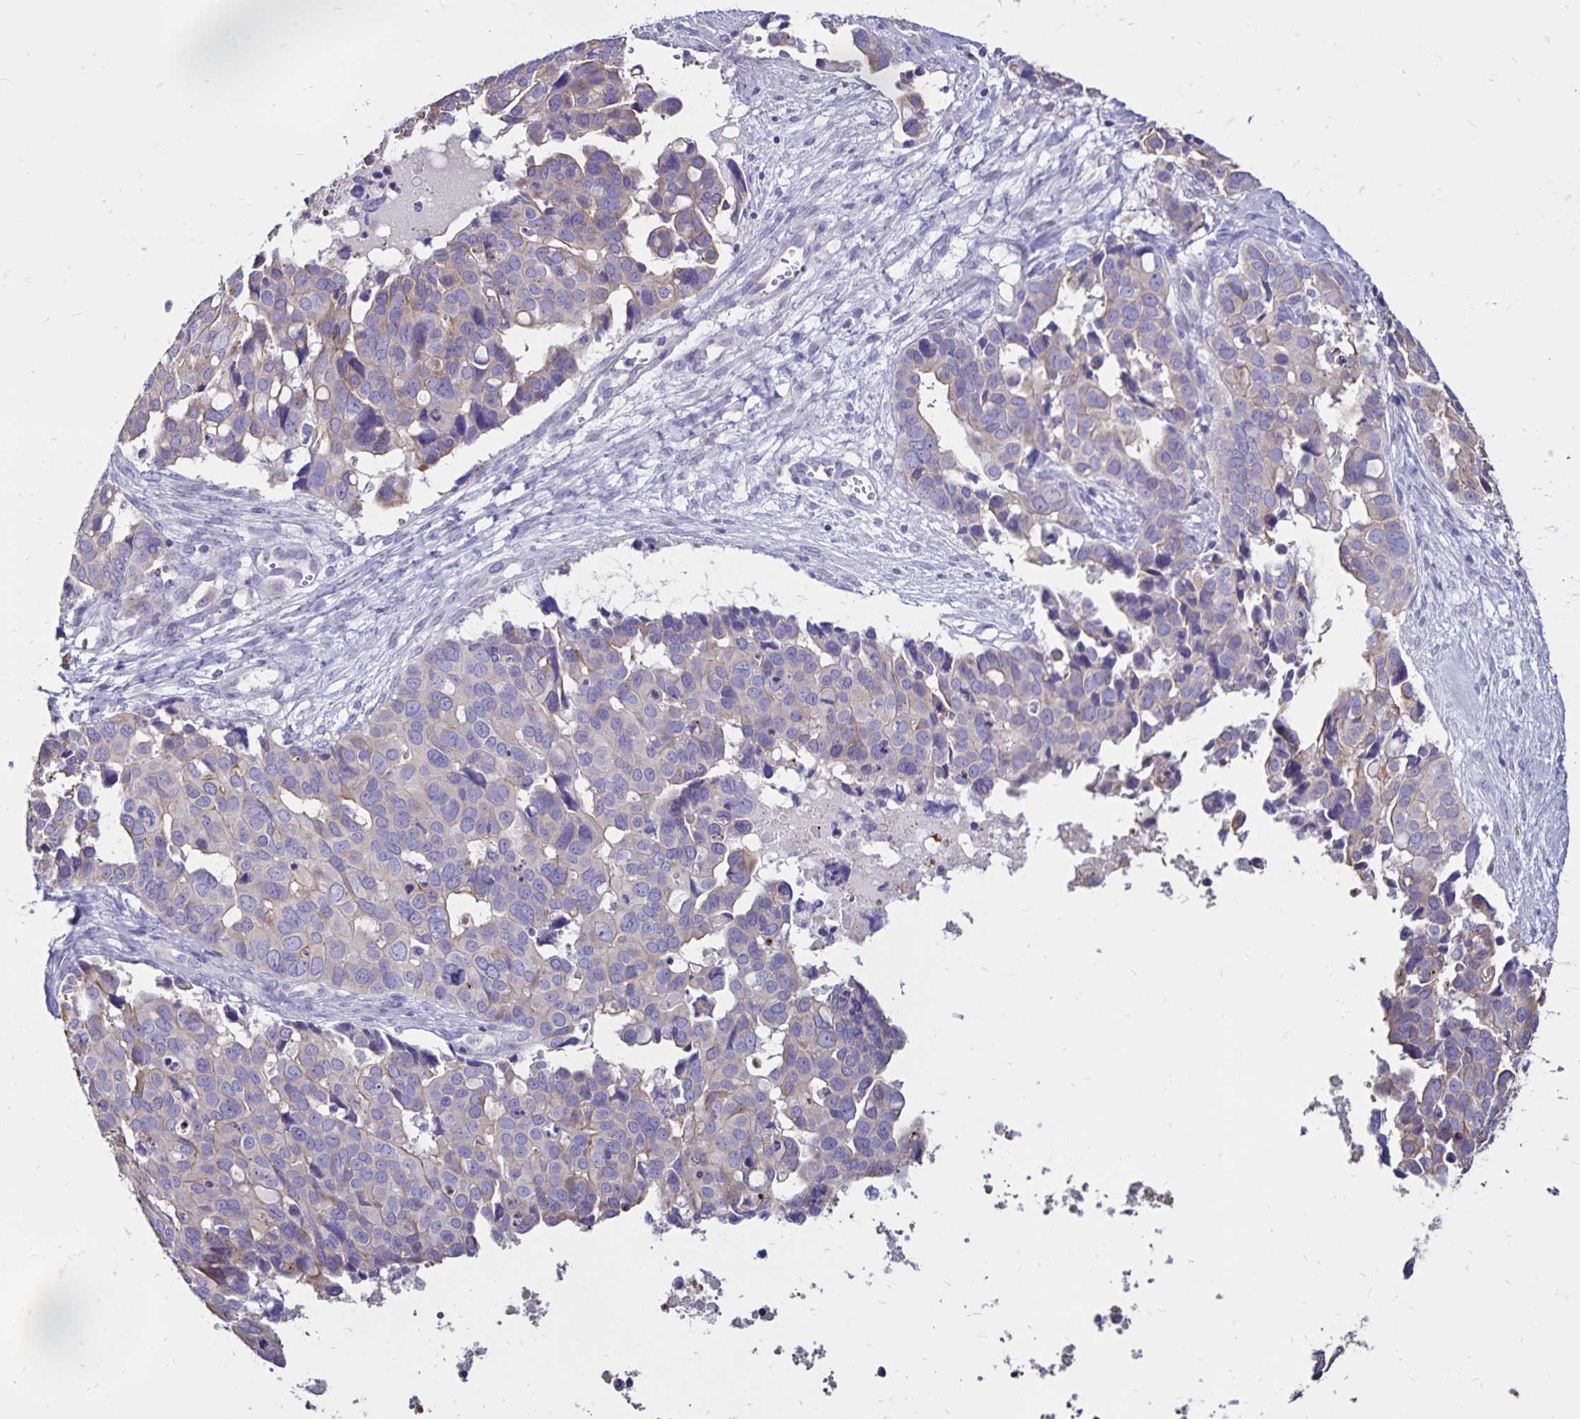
{"staining": {"intensity": "weak", "quantity": "<25%", "location": "cytoplasmic/membranous"}, "tissue": "ovarian cancer", "cell_type": "Tumor cells", "image_type": "cancer", "snomed": [{"axis": "morphology", "description": "Carcinoma, endometroid"}, {"axis": "topography", "description": "Ovary"}], "caption": "Micrograph shows no significant protein positivity in tumor cells of ovarian endometroid carcinoma.", "gene": "EVPL", "patient": {"sex": "female", "age": 78}}